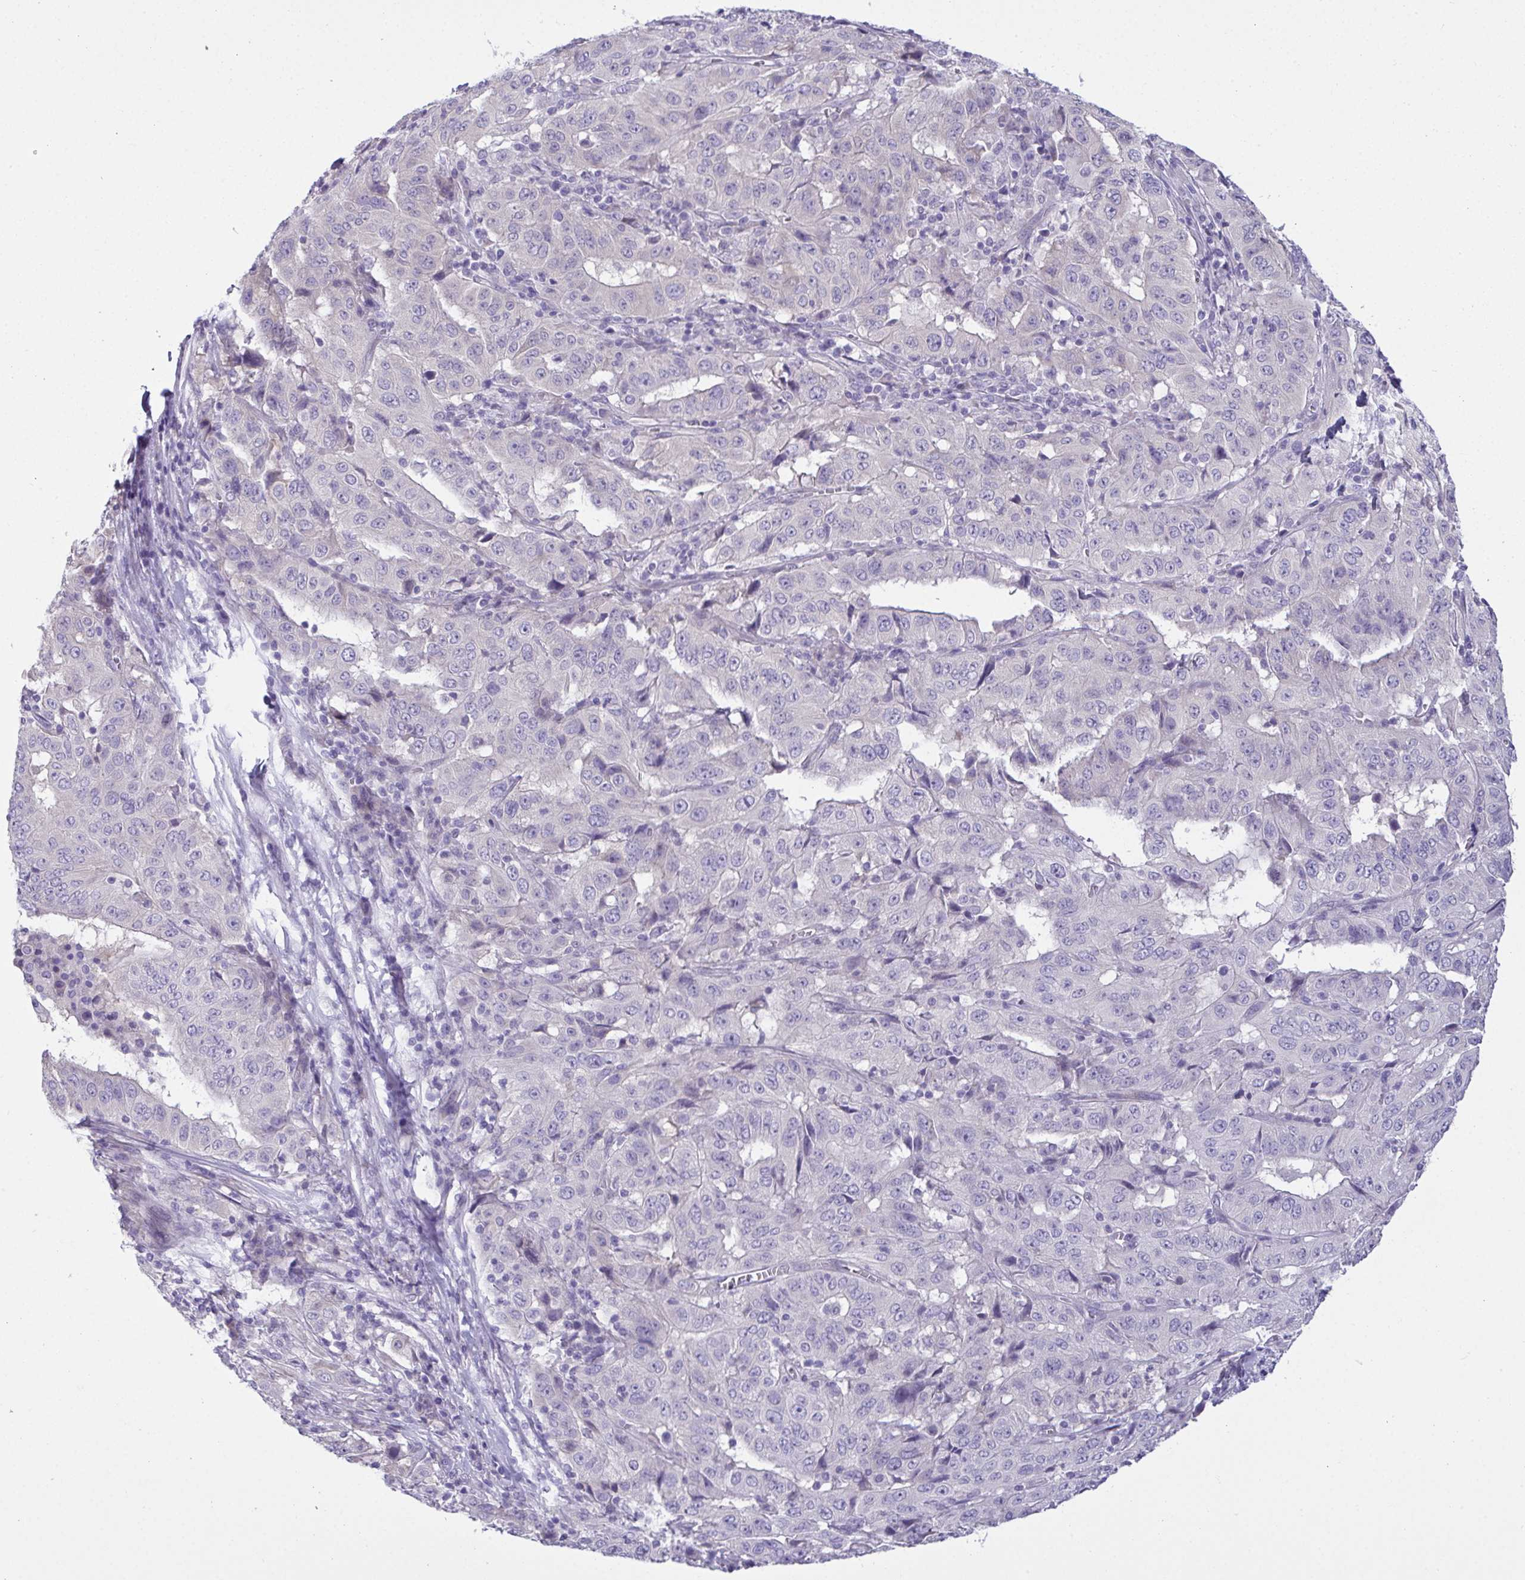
{"staining": {"intensity": "negative", "quantity": "none", "location": "none"}, "tissue": "pancreatic cancer", "cell_type": "Tumor cells", "image_type": "cancer", "snomed": [{"axis": "morphology", "description": "Adenocarcinoma, NOS"}, {"axis": "topography", "description": "Pancreas"}], "caption": "A high-resolution histopathology image shows immunohistochemistry (IHC) staining of pancreatic cancer, which shows no significant expression in tumor cells.", "gene": "C4orf33", "patient": {"sex": "male", "age": 63}}